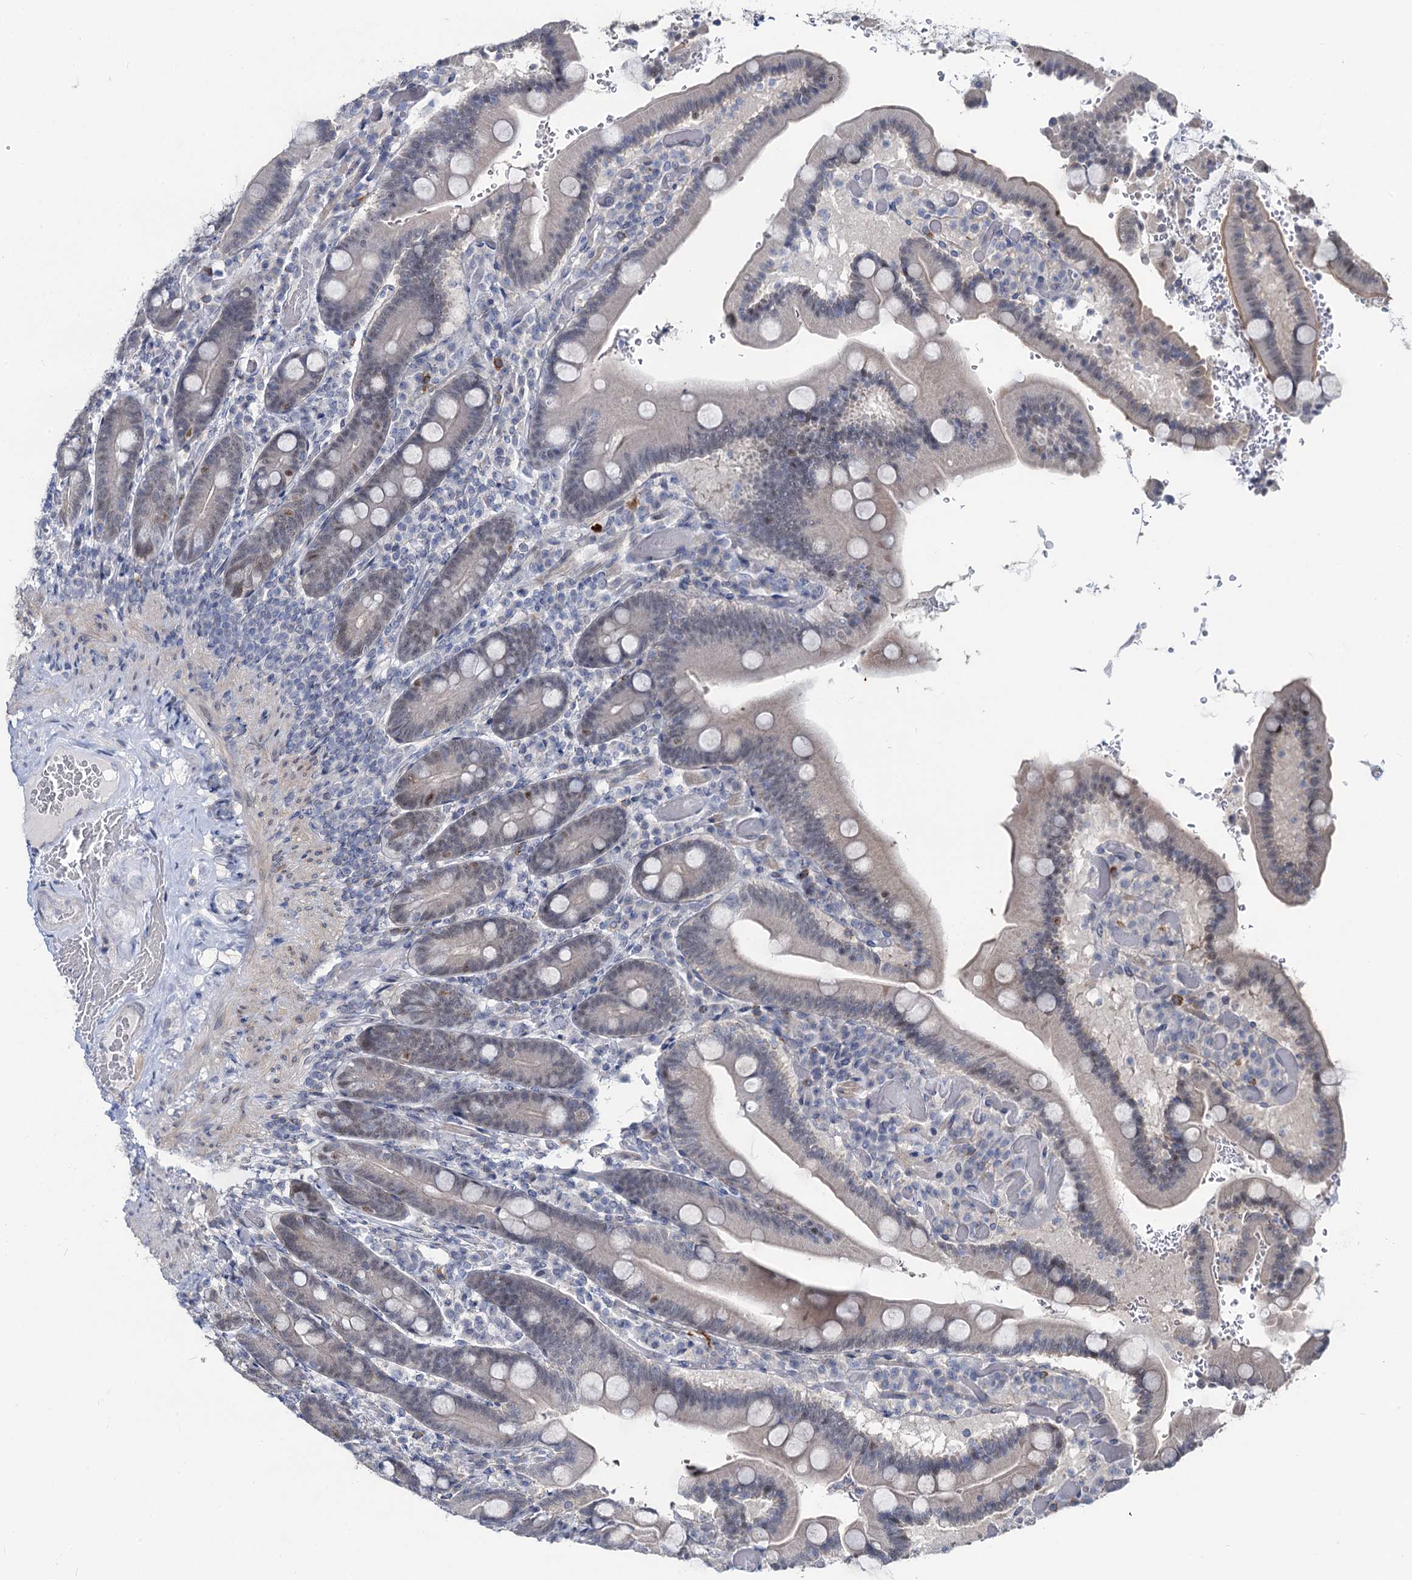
{"staining": {"intensity": "weak", "quantity": "<25%", "location": "cytoplasmic/membranous,nuclear"}, "tissue": "duodenum", "cell_type": "Glandular cells", "image_type": "normal", "snomed": [{"axis": "morphology", "description": "Normal tissue, NOS"}, {"axis": "topography", "description": "Duodenum"}], "caption": "Glandular cells are negative for protein expression in unremarkable human duodenum. (Immunohistochemistry, brightfield microscopy, high magnification).", "gene": "TOX3", "patient": {"sex": "female", "age": 62}}